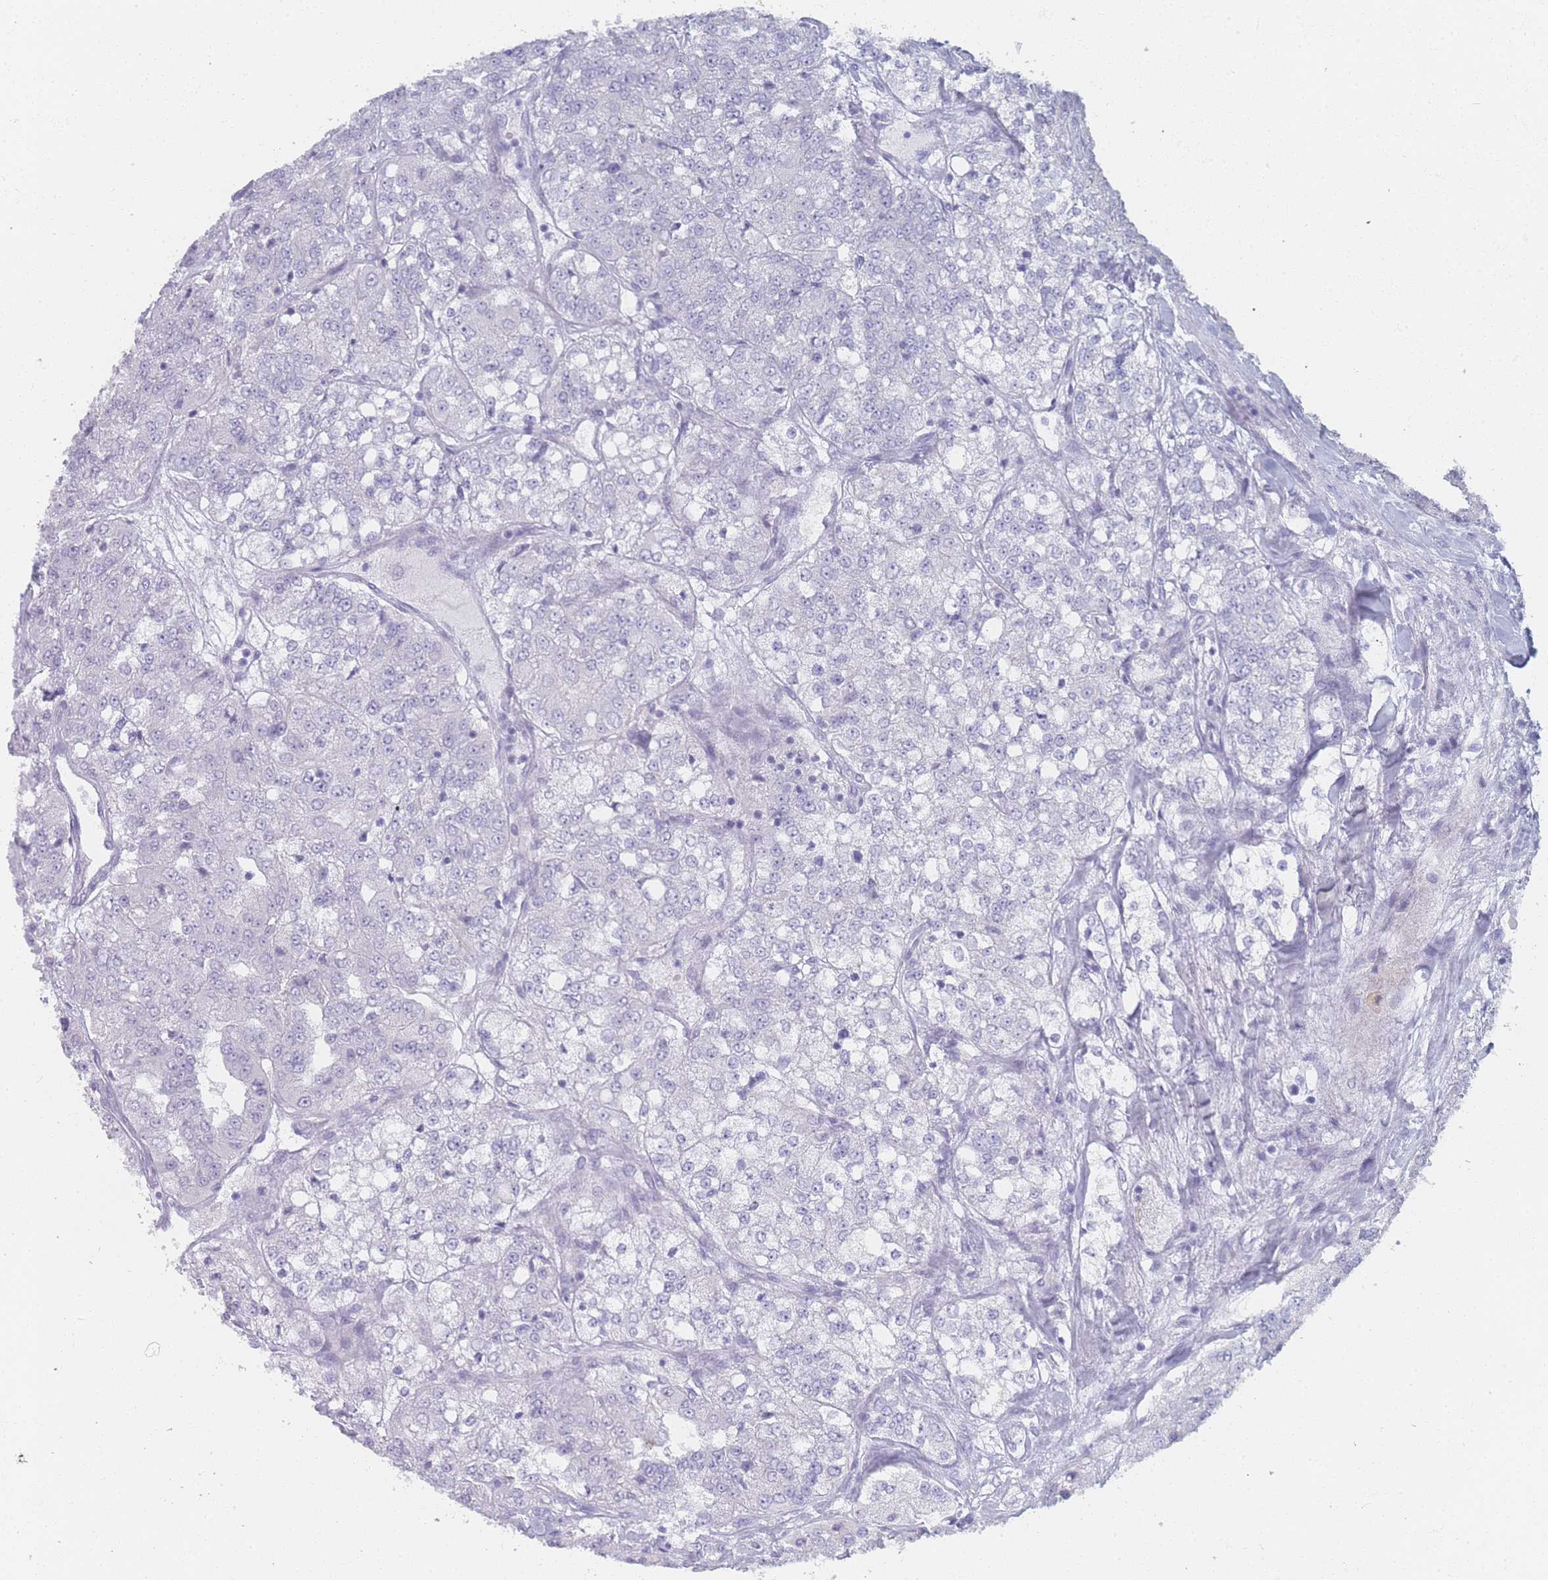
{"staining": {"intensity": "negative", "quantity": "none", "location": "none"}, "tissue": "renal cancer", "cell_type": "Tumor cells", "image_type": "cancer", "snomed": [{"axis": "morphology", "description": "Adenocarcinoma, NOS"}, {"axis": "topography", "description": "Kidney"}], "caption": "Immunohistochemistry micrograph of human renal adenocarcinoma stained for a protein (brown), which displays no positivity in tumor cells.", "gene": "IMPG1", "patient": {"sex": "female", "age": 63}}